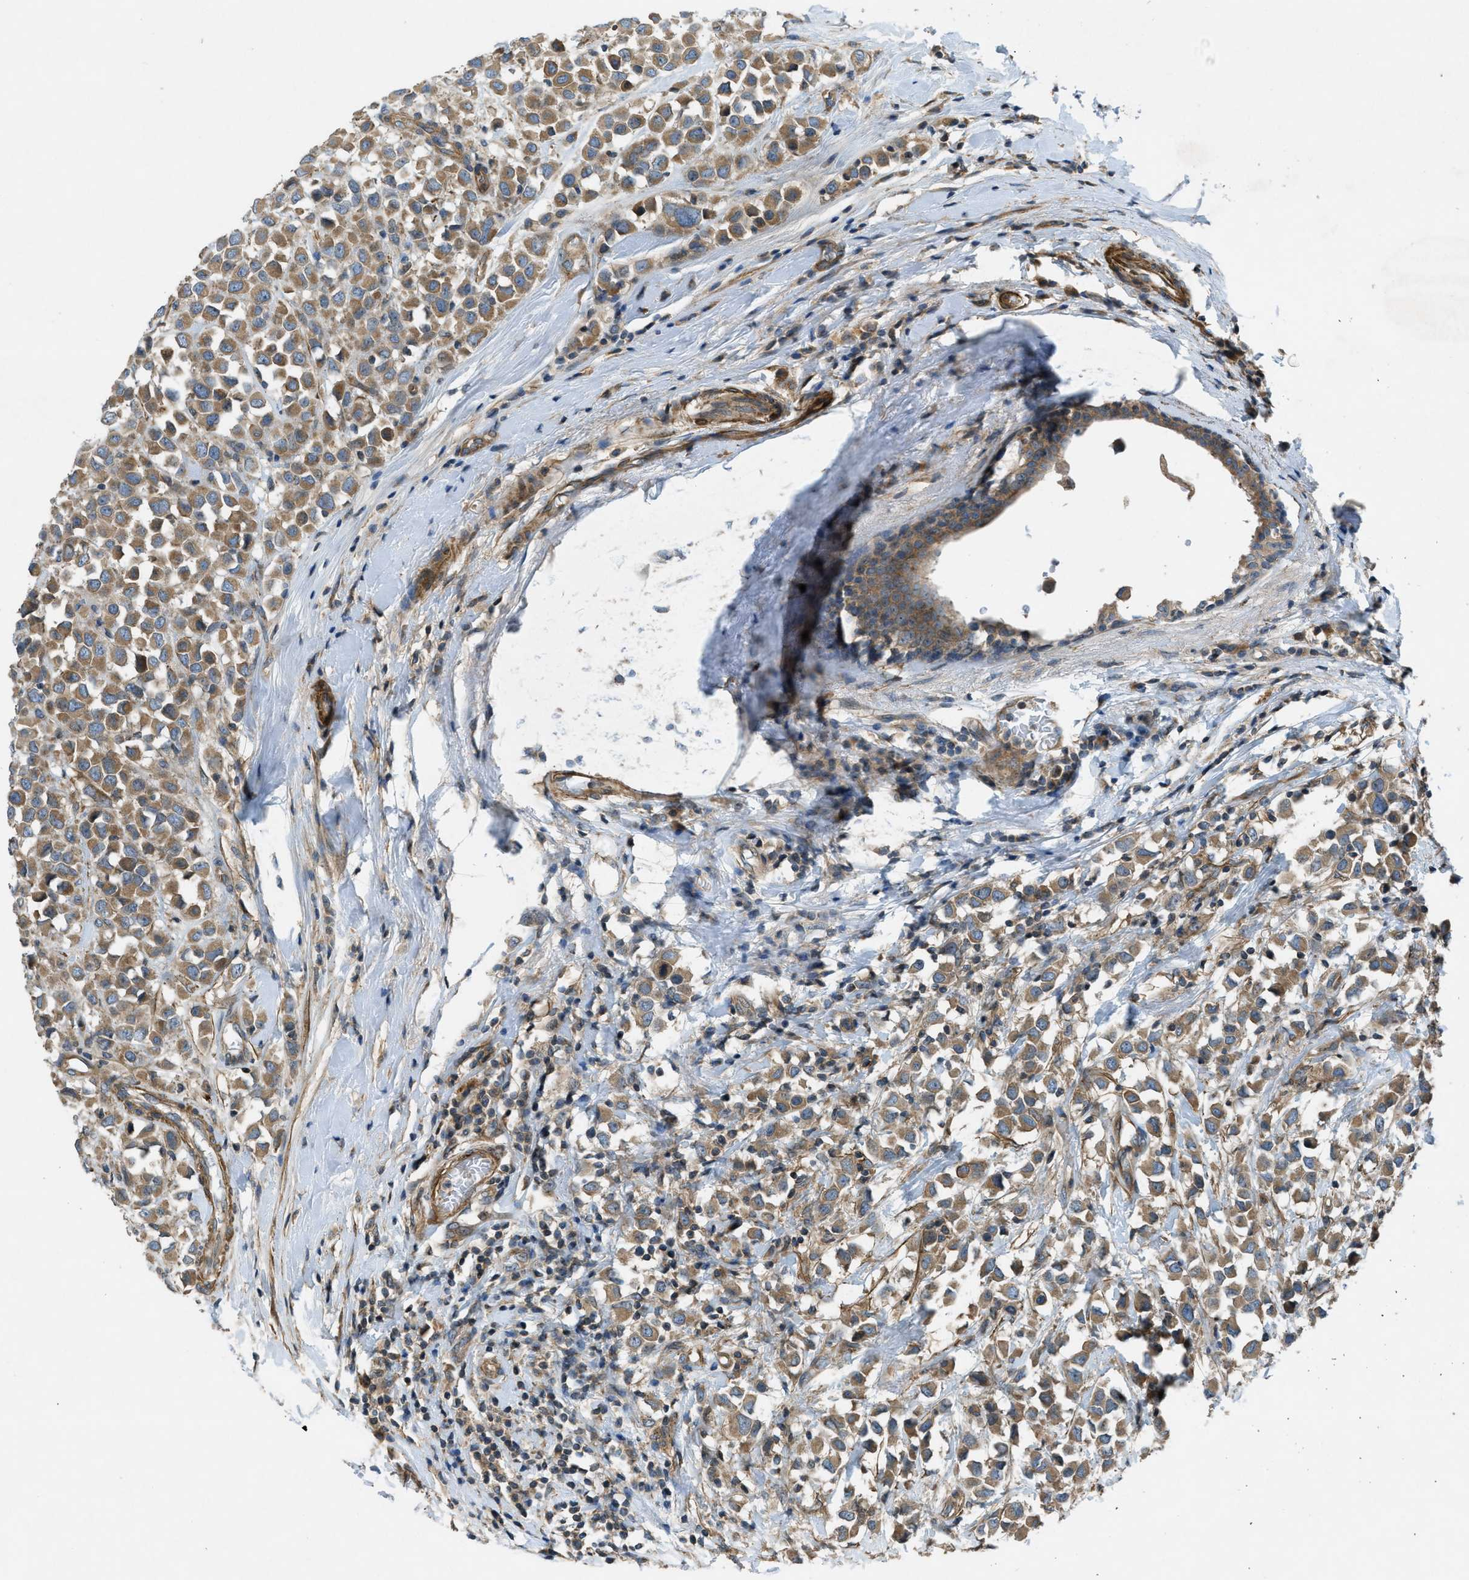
{"staining": {"intensity": "moderate", "quantity": ">75%", "location": "cytoplasmic/membranous"}, "tissue": "breast cancer", "cell_type": "Tumor cells", "image_type": "cancer", "snomed": [{"axis": "morphology", "description": "Duct carcinoma"}, {"axis": "topography", "description": "Breast"}], "caption": "Breast cancer stained with immunohistochemistry reveals moderate cytoplasmic/membranous staining in about >75% of tumor cells.", "gene": "VEZT", "patient": {"sex": "female", "age": 61}}